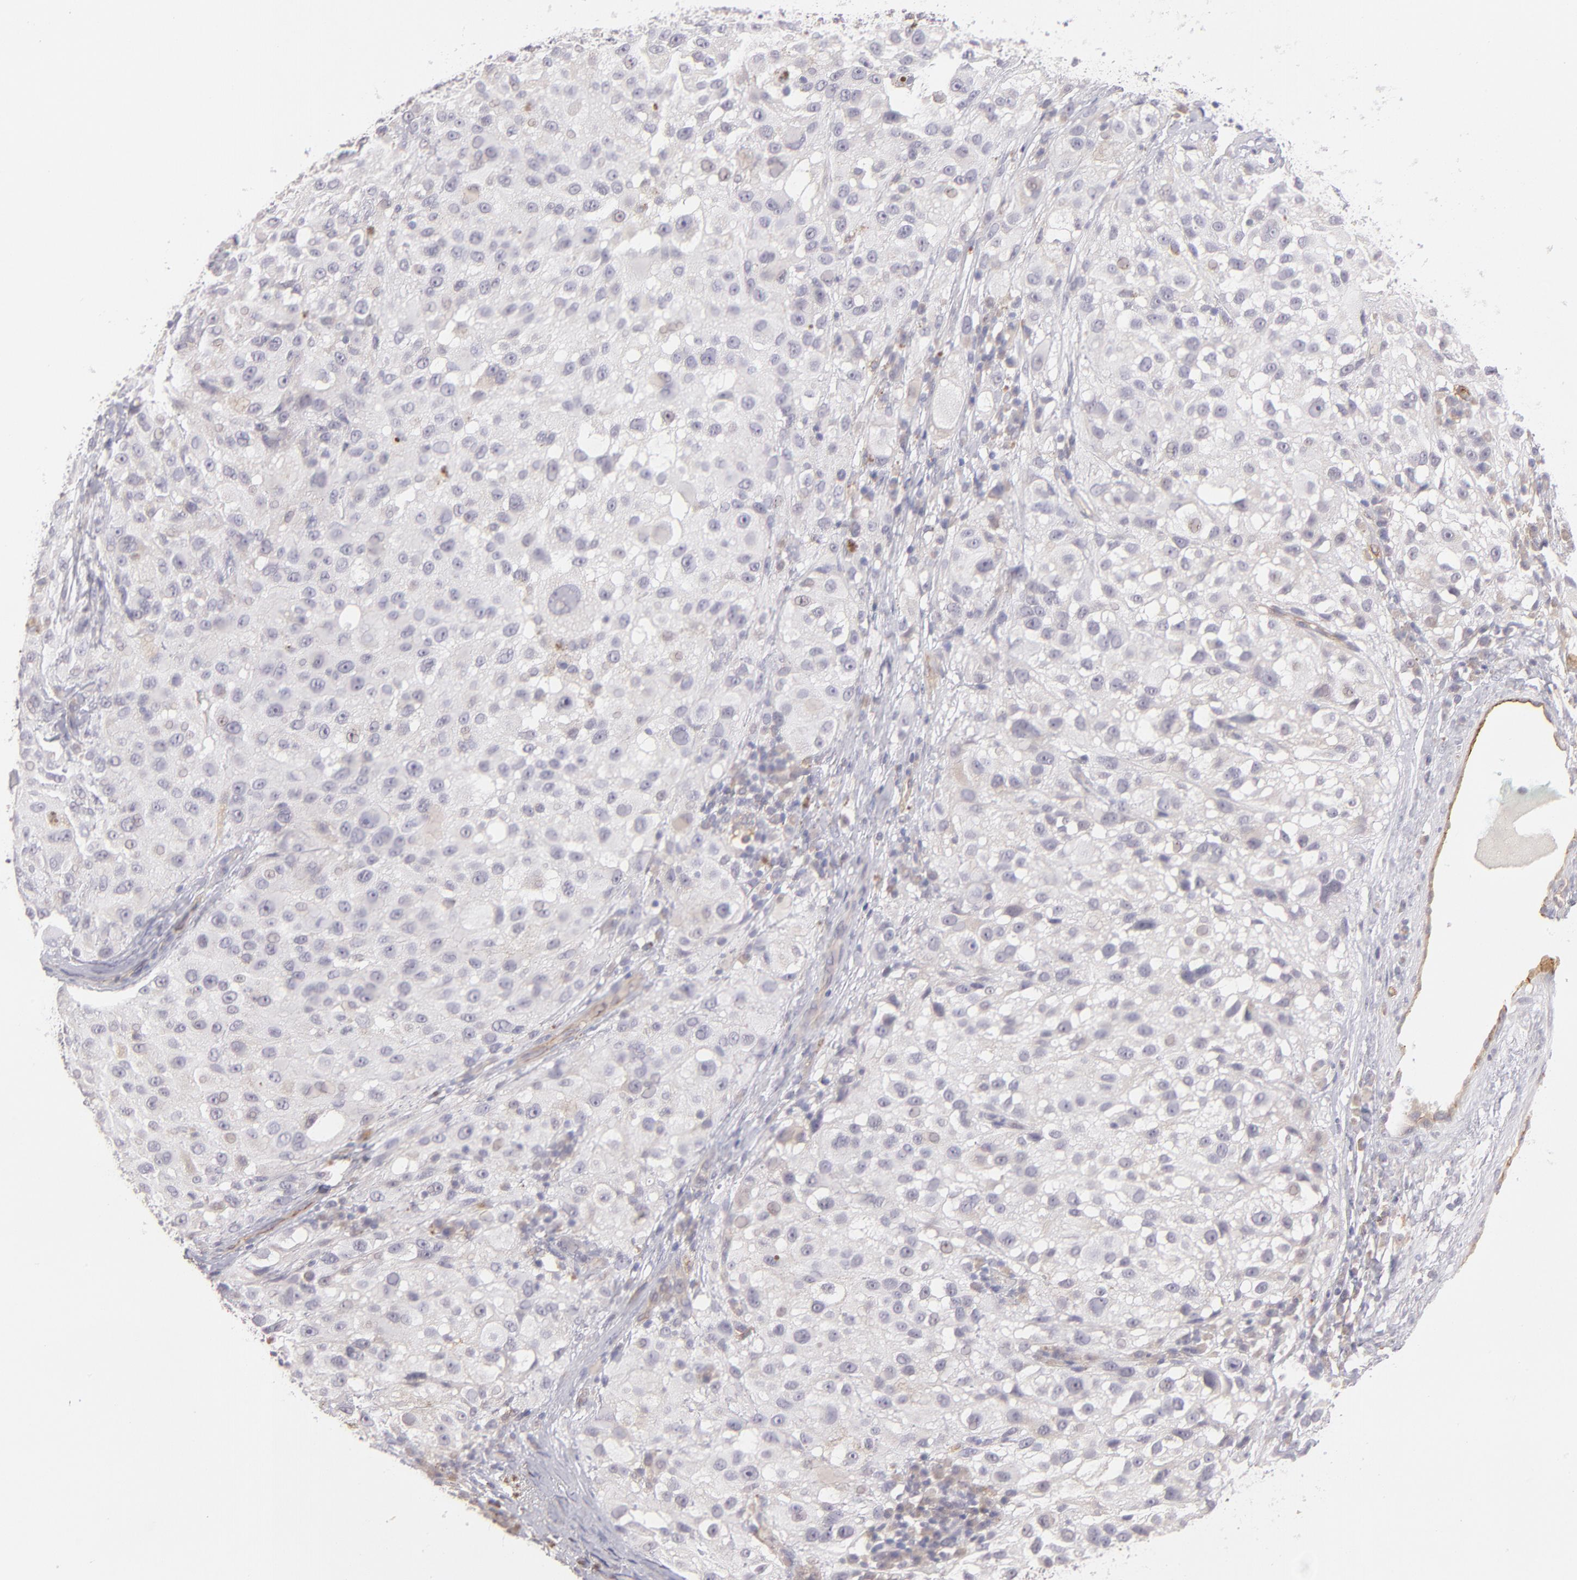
{"staining": {"intensity": "negative", "quantity": "none", "location": "none"}, "tissue": "melanoma", "cell_type": "Tumor cells", "image_type": "cancer", "snomed": [{"axis": "morphology", "description": "Necrosis, NOS"}, {"axis": "morphology", "description": "Malignant melanoma, NOS"}, {"axis": "topography", "description": "Skin"}], "caption": "Tumor cells are negative for protein expression in human malignant melanoma. (DAB immunohistochemistry (IHC) visualized using brightfield microscopy, high magnification).", "gene": "THBD", "patient": {"sex": "female", "age": 87}}